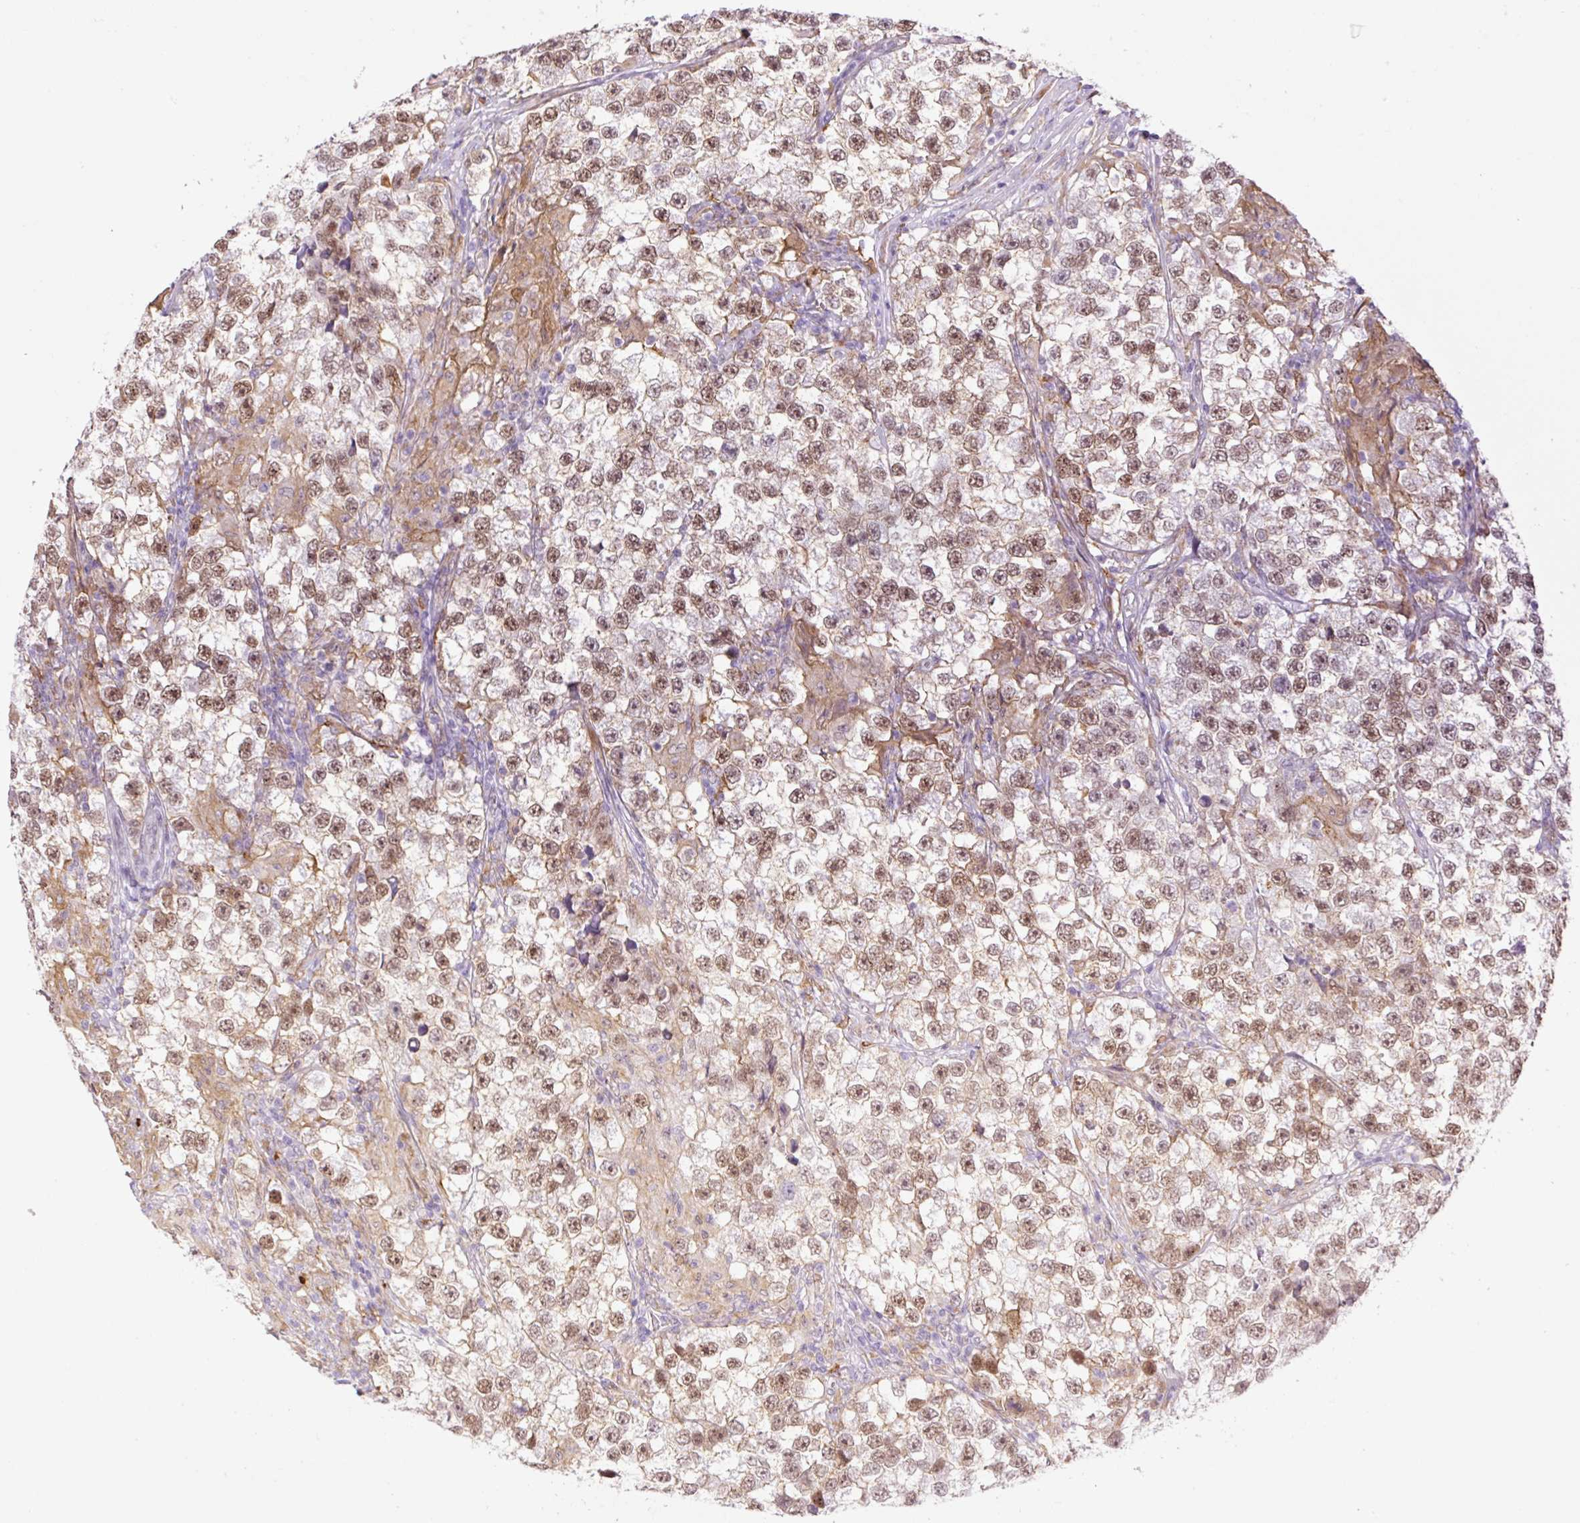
{"staining": {"intensity": "moderate", "quantity": ">75%", "location": "nuclear"}, "tissue": "testis cancer", "cell_type": "Tumor cells", "image_type": "cancer", "snomed": [{"axis": "morphology", "description": "Seminoma, NOS"}, {"axis": "topography", "description": "Testis"}], "caption": "This image demonstrates testis cancer stained with immunohistochemistry to label a protein in brown. The nuclear of tumor cells show moderate positivity for the protein. Nuclei are counter-stained blue.", "gene": "PALM3", "patient": {"sex": "male", "age": 46}}